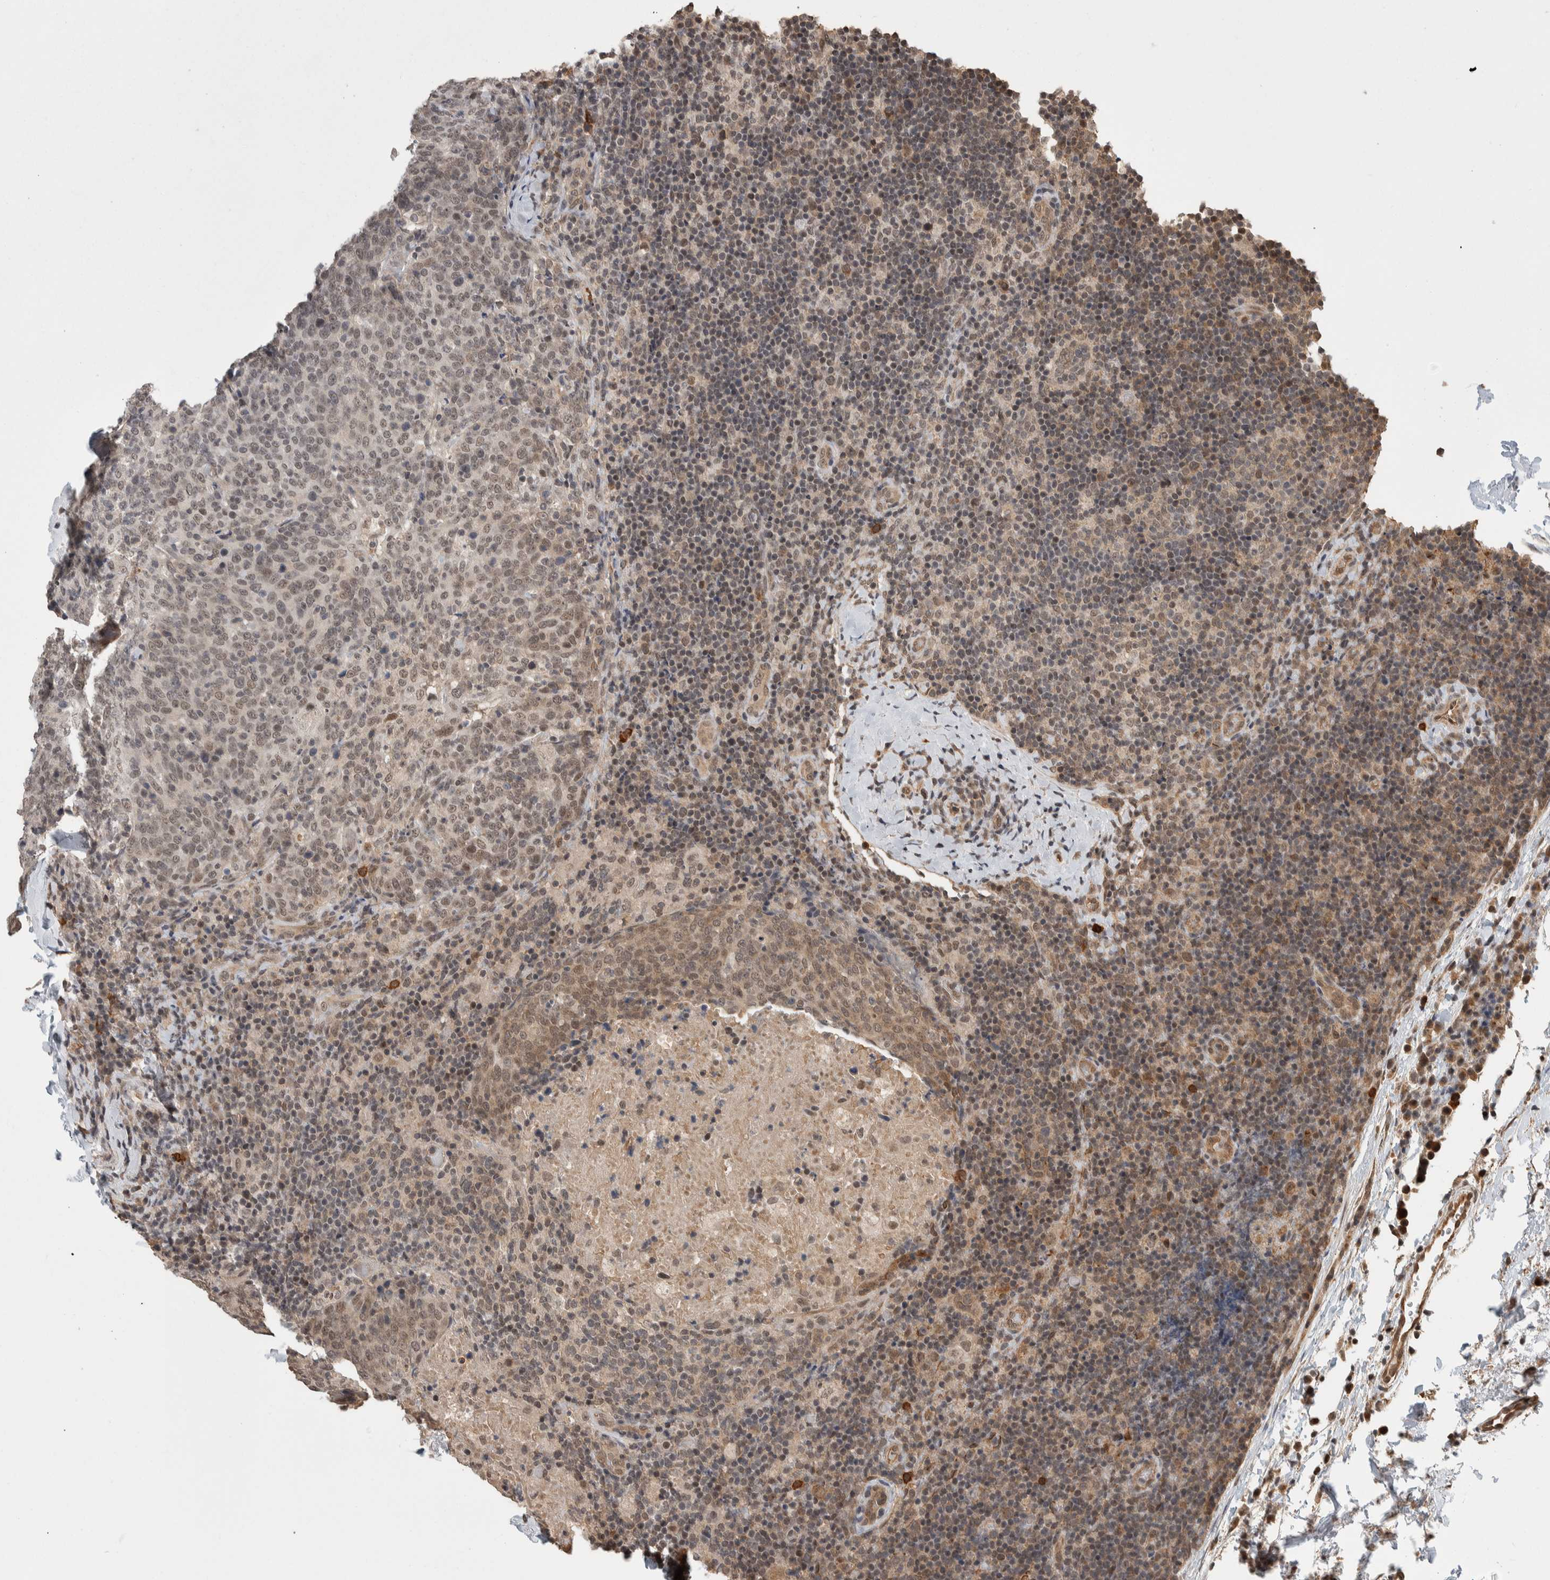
{"staining": {"intensity": "weak", "quantity": ">75%", "location": "nuclear"}, "tissue": "head and neck cancer", "cell_type": "Tumor cells", "image_type": "cancer", "snomed": [{"axis": "morphology", "description": "Squamous cell carcinoma, NOS"}, {"axis": "morphology", "description": "Squamous cell carcinoma, metastatic, NOS"}, {"axis": "topography", "description": "Lymph node"}, {"axis": "topography", "description": "Head-Neck"}], "caption": "Immunohistochemical staining of head and neck cancer (metastatic squamous cell carcinoma) displays low levels of weak nuclear protein staining in approximately >75% of tumor cells.", "gene": "ZNF592", "patient": {"sex": "male", "age": 62}}